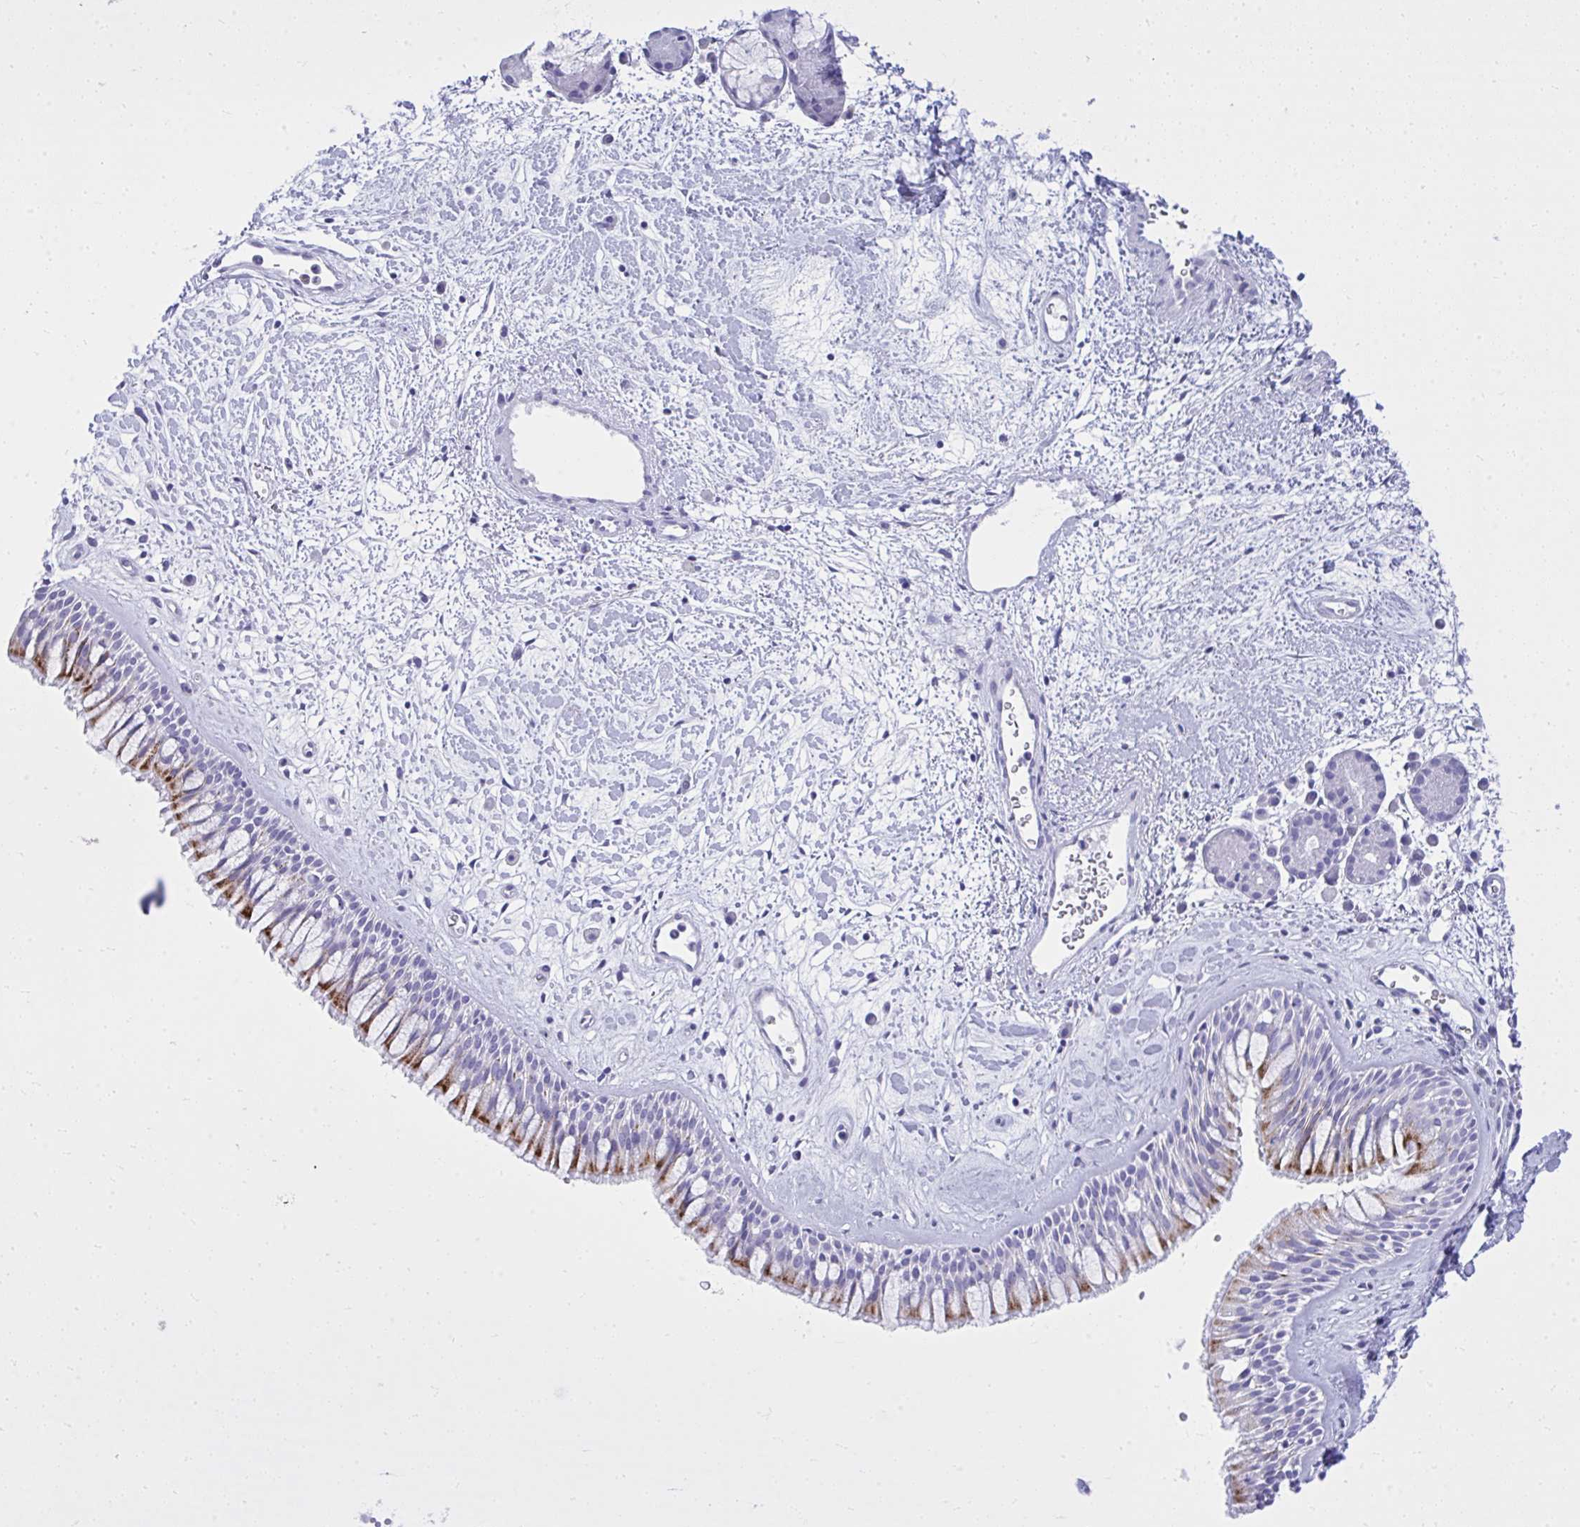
{"staining": {"intensity": "strong", "quantity": "25%-75%", "location": "cytoplasmic/membranous"}, "tissue": "nasopharynx", "cell_type": "Respiratory epithelial cells", "image_type": "normal", "snomed": [{"axis": "morphology", "description": "Normal tissue, NOS"}, {"axis": "topography", "description": "Nasopharynx"}], "caption": "Nasopharynx stained for a protein (brown) demonstrates strong cytoplasmic/membranous positive expression in about 25%-75% of respiratory epithelial cells.", "gene": "BCL6B", "patient": {"sex": "male", "age": 65}}